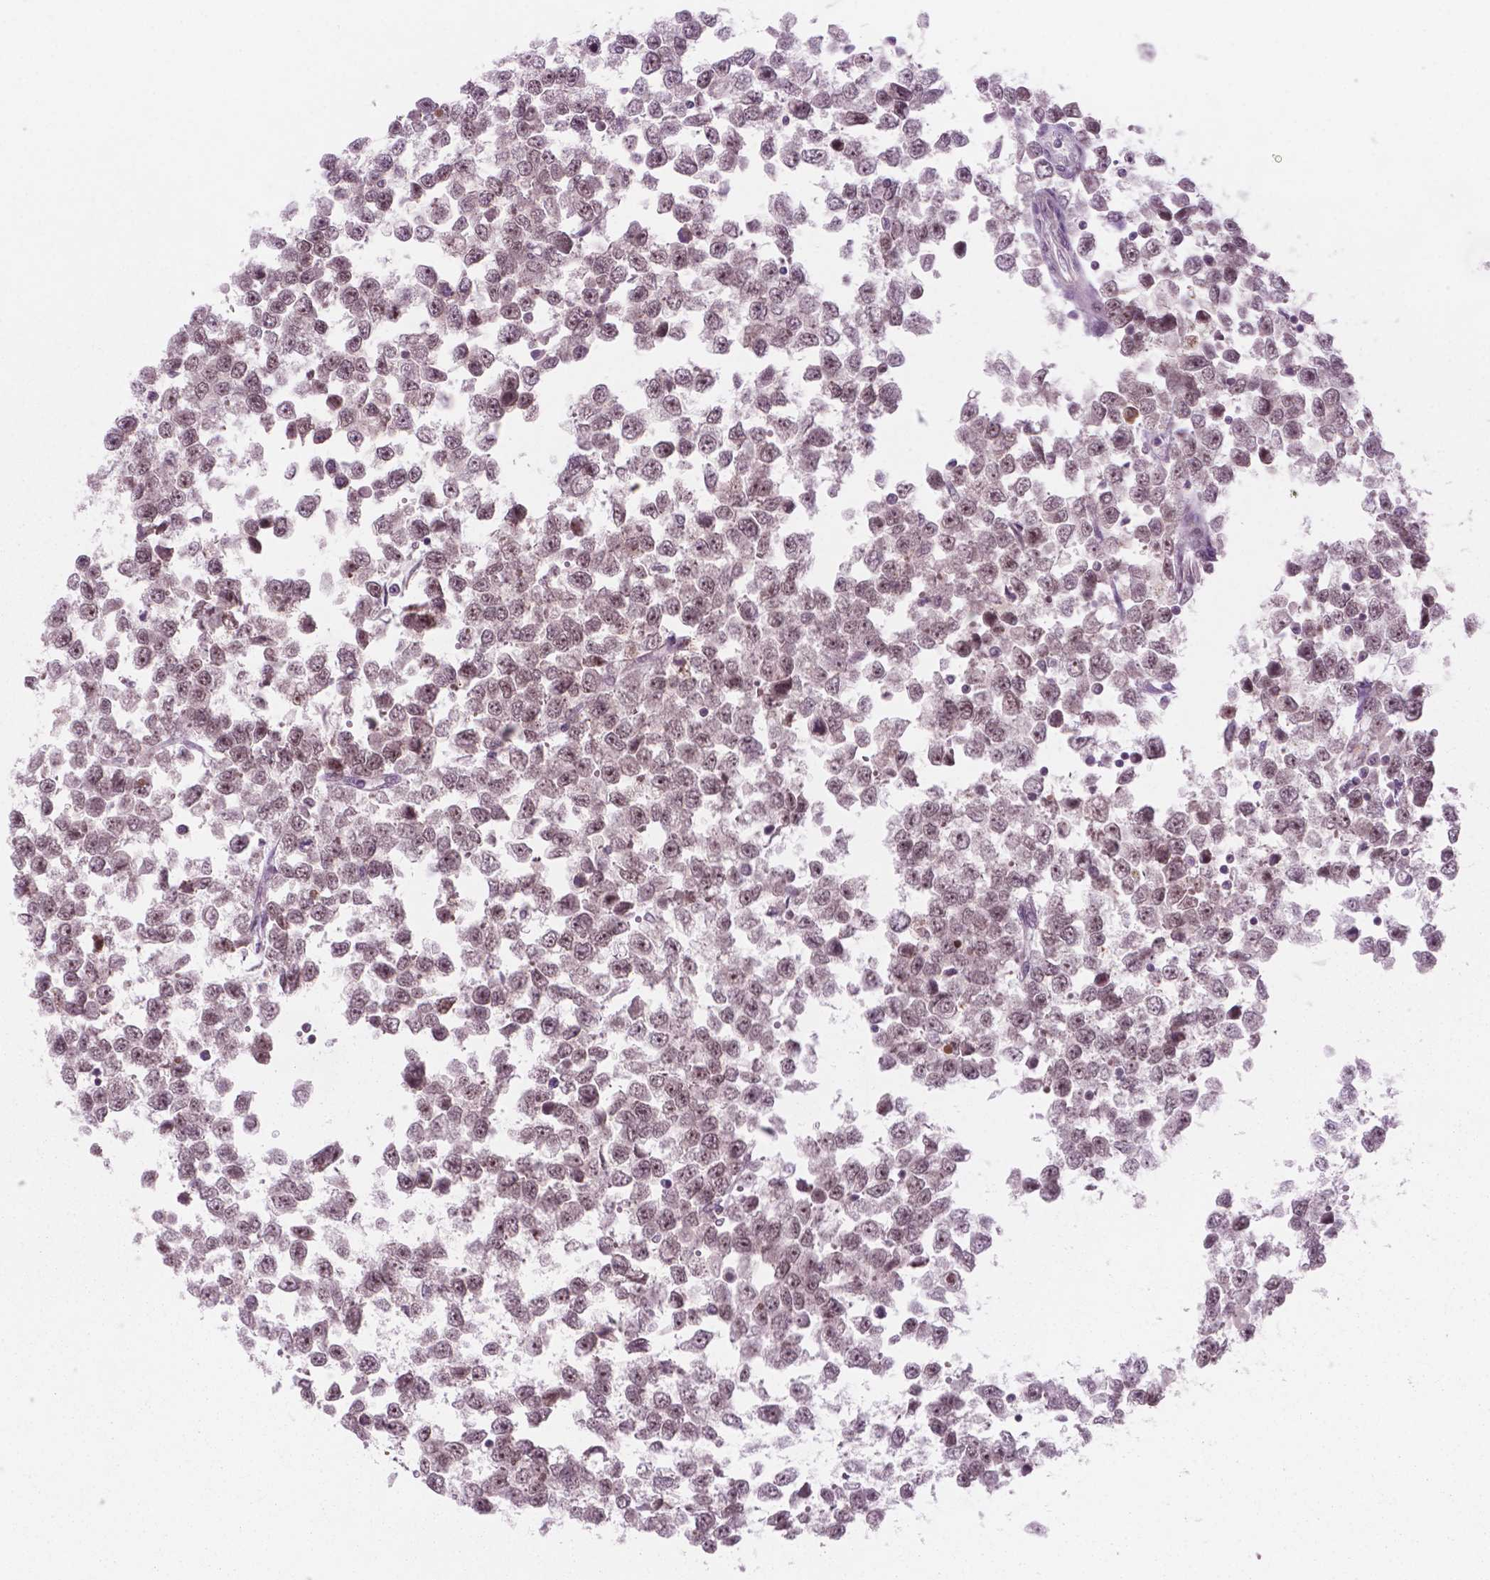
{"staining": {"intensity": "moderate", "quantity": ">75%", "location": "nuclear"}, "tissue": "testis cancer", "cell_type": "Tumor cells", "image_type": "cancer", "snomed": [{"axis": "morphology", "description": "Normal tissue, NOS"}, {"axis": "morphology", "description": "Seminoma, NOS"}, {"axis": "topography", "description": "Testis"}, {"axis": "topography", "description": "Epididymis"}], "caption": "Immunohistochemical staining of testis cancer (seminoma) shows moderate nuclear protein positivity in about >75% of tumor cells.", "gene": "POLR2E", "patient": {"sex": "male", "age": 34}}